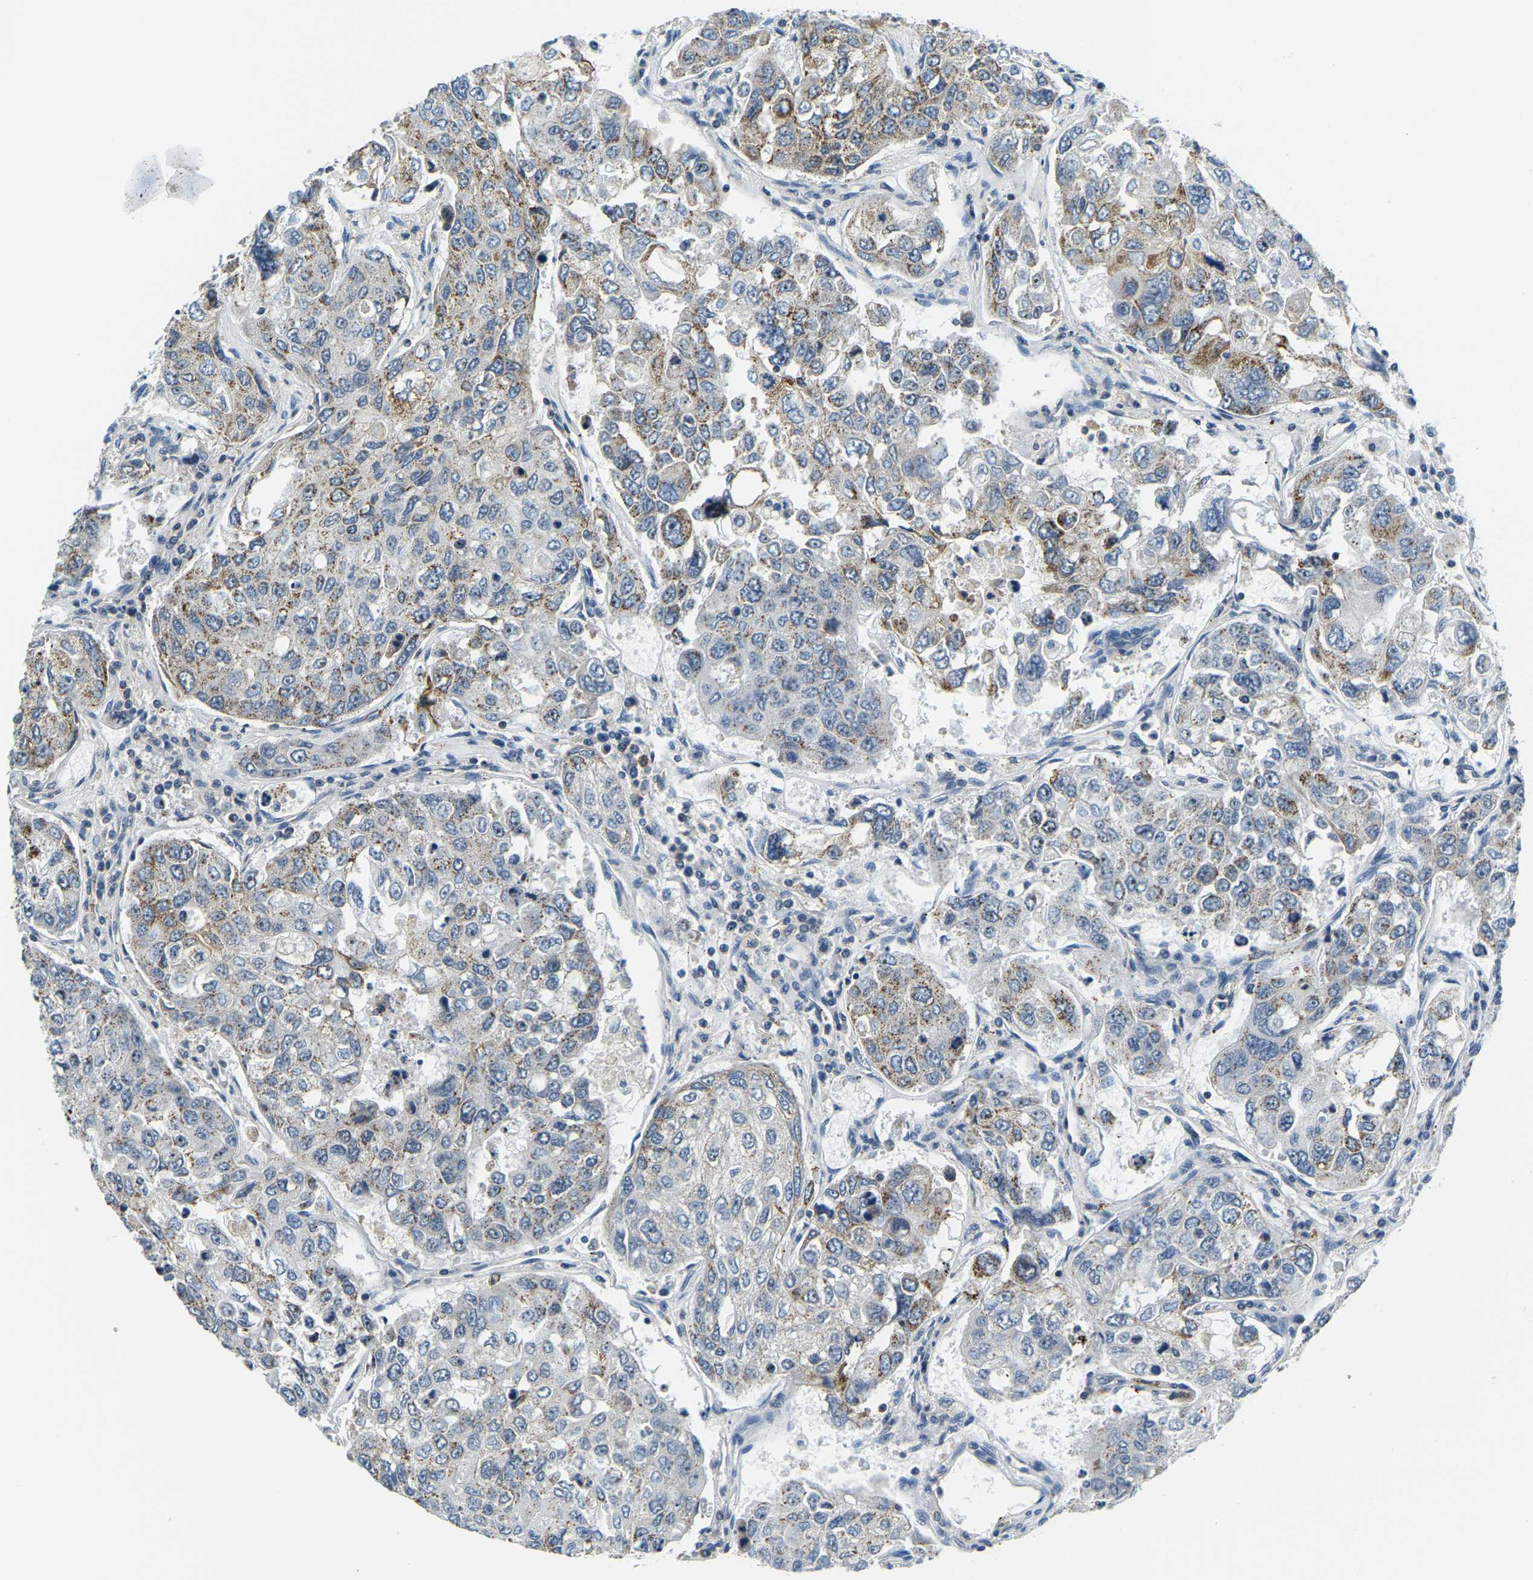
{"staining": {"intensity": "moderate", "quantity": "25%-75%", "location": "cytoplasmic/membranous"}, "tissue": "urothelial cancer", "cell_type": "Tumor cells", "image_type": "cancer", "snomed": [{"axis": "morphology", "description": "Urothelial carcinoma, High grade"}, {"axis": "topography", "description": "Lymph node"}, {"axis": "topography", "description": "Urinary bladder"}], "caption": "Protein analysis of urothelial cancer tissue exhibits moderate cytoplasmic/membranous staining in about 25%-75% of tumor cells.", "gene": "RRP1", "patient": {"sex": "male", "age": 51}}